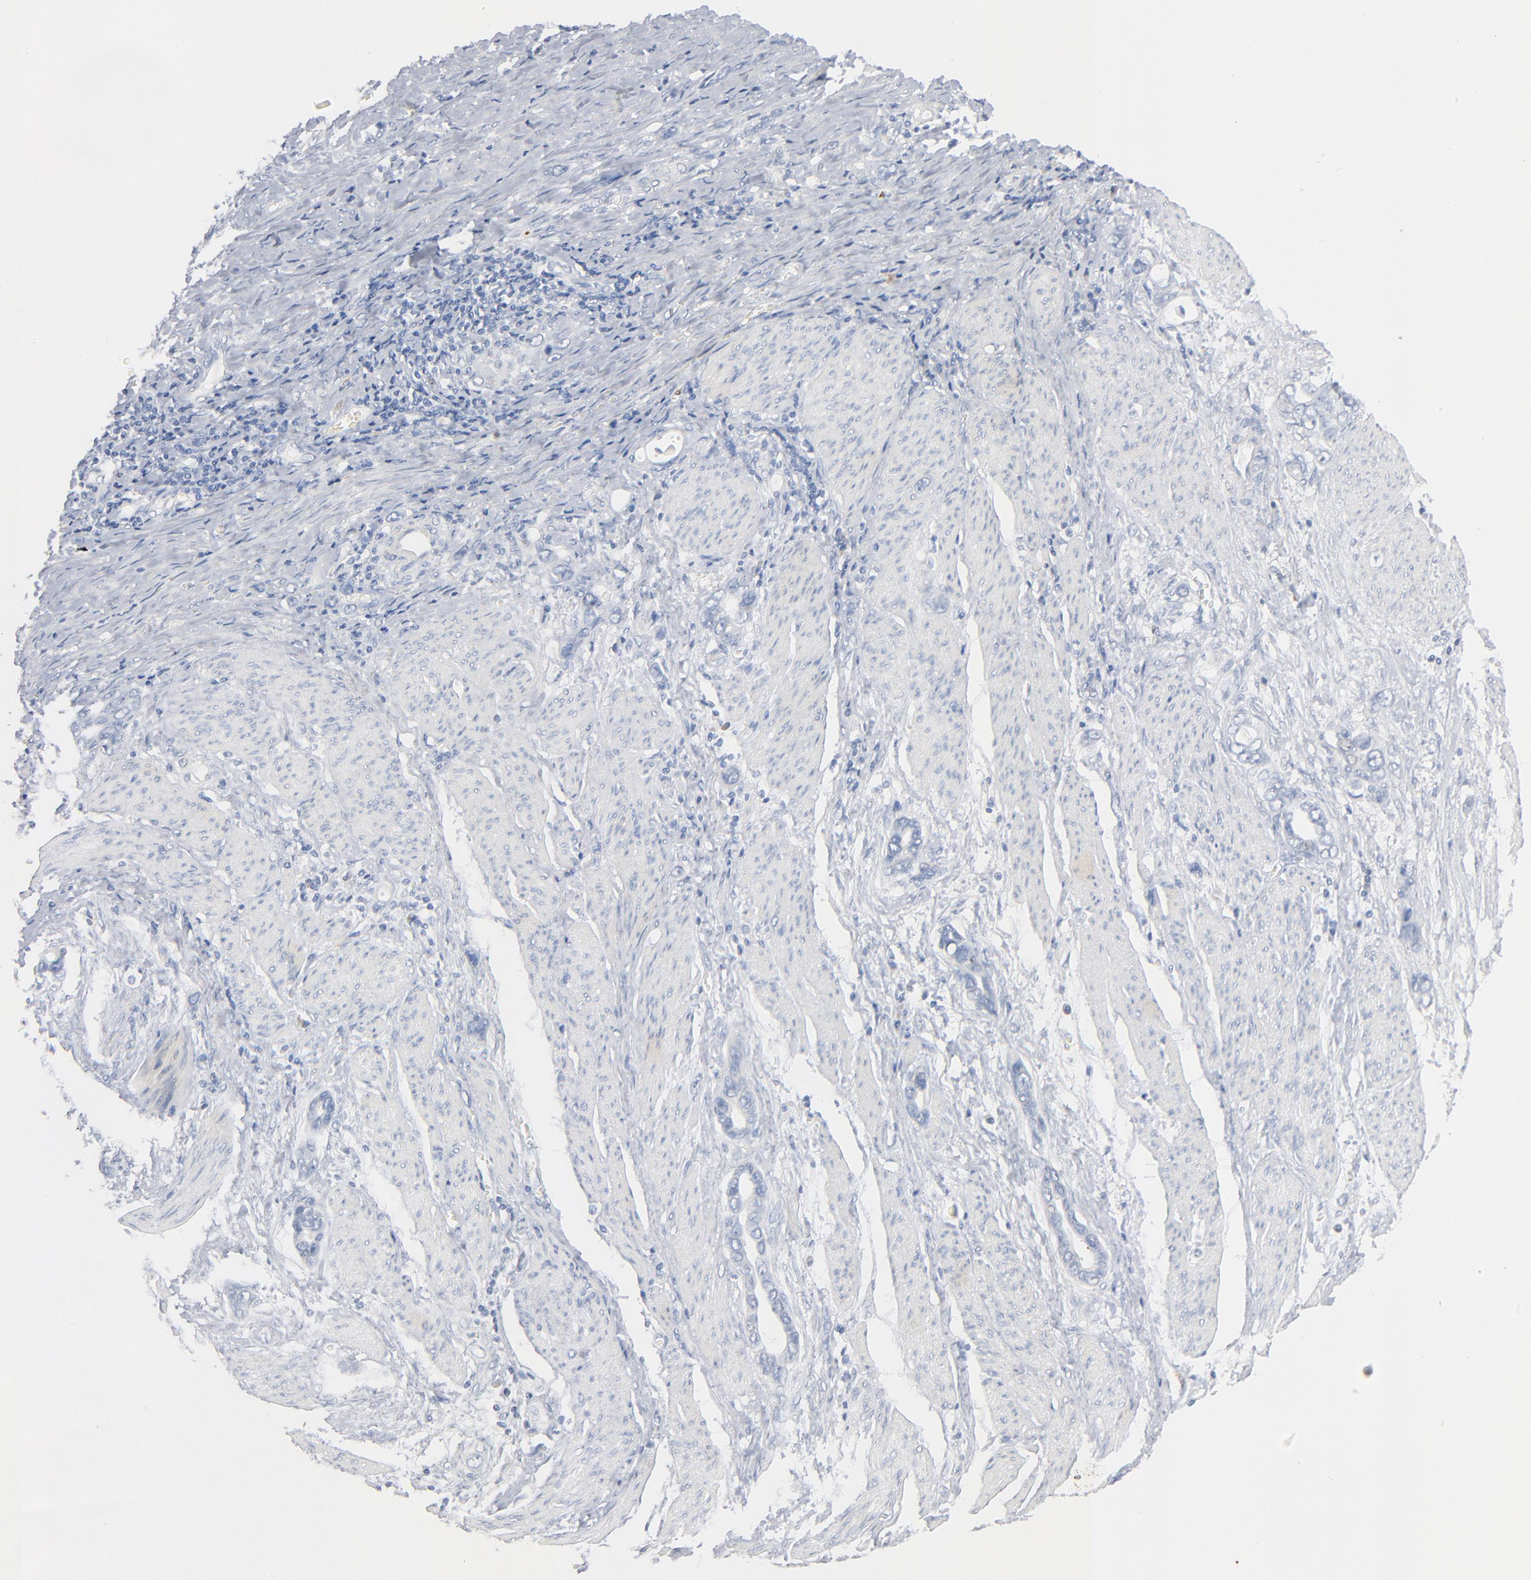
{"staining": {"intensity": "negative", "quantity": "none", "location": "none"}, "tissue": "stomach cancer", "cell_type": "Tumor cells", "image_type": "cancer", "snomed": [{"axis": "morphology", "description": "Adenocarcinoma, NOS"}, {"axis": "topography", "description": "Stomach"}], "caption": "Adenocarcinoma (stomach) was stained to show a protein in brown. There is no significant expression in tumor cells. (Brightfield microscopy of DAB (3,3'-diaminobenzidine) immunohistochemistry at high magnification).", "gene": "GZMB", "patient": {"sex": "male", "age": 78}}